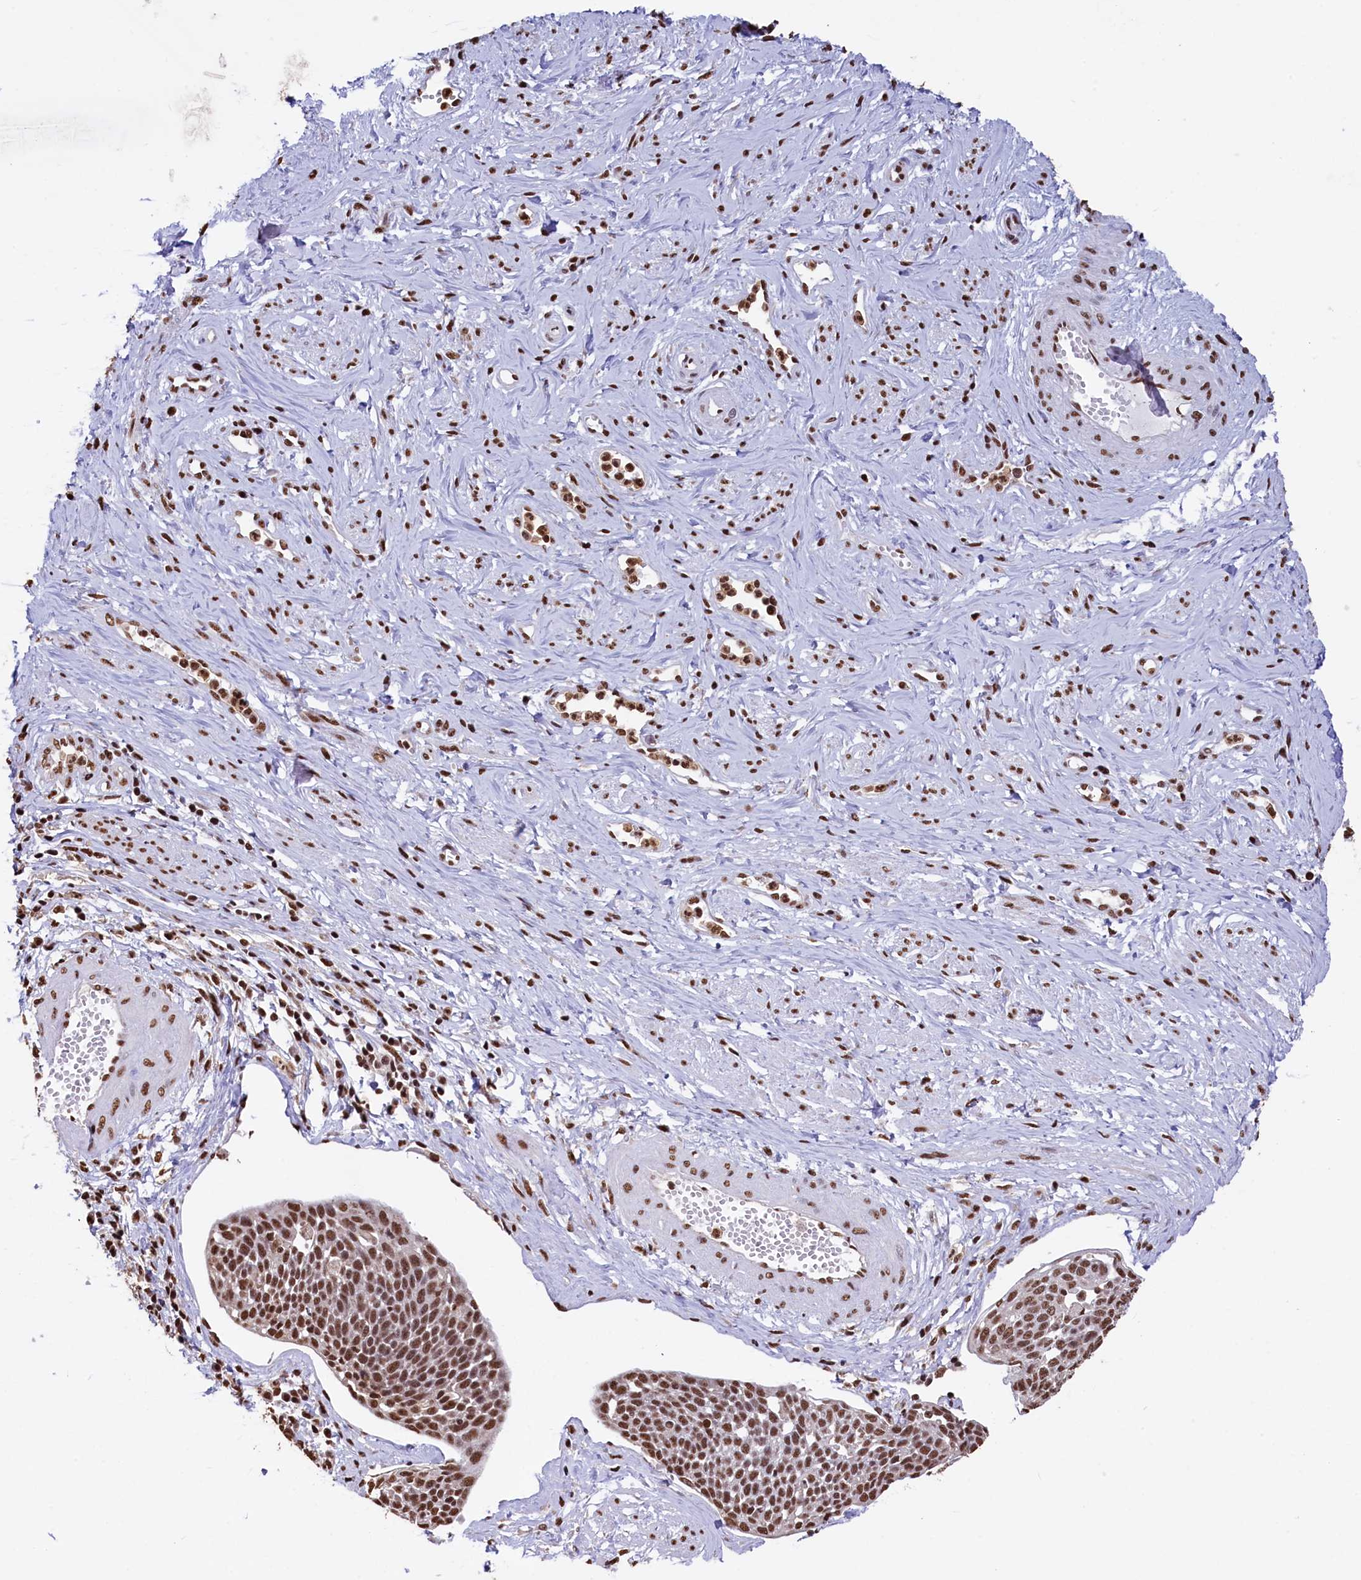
{"staining": {"intensity": "strong", "quantity": ">75%", "location": "nuclear"}, "tissue": "cervical cancer", "cell_type": "Tumor cells", "image_type": "cancer", "snomed": [{"axis": "morphology", "description": "Squamous cell carcinoma, NOS"}, {"axis": "topography", "description": "Cervix"}], "caption": "Squamous cell carcinoma (cervical) was stained to show a protein in brown. There is high levels of strong nuclear staining in about >75% of tumor cells. (Brightfield microscopy of DAB IHC at high magnification).", "gene": "SNRPD2", "patient": {"sex": "female", "age": 34}}